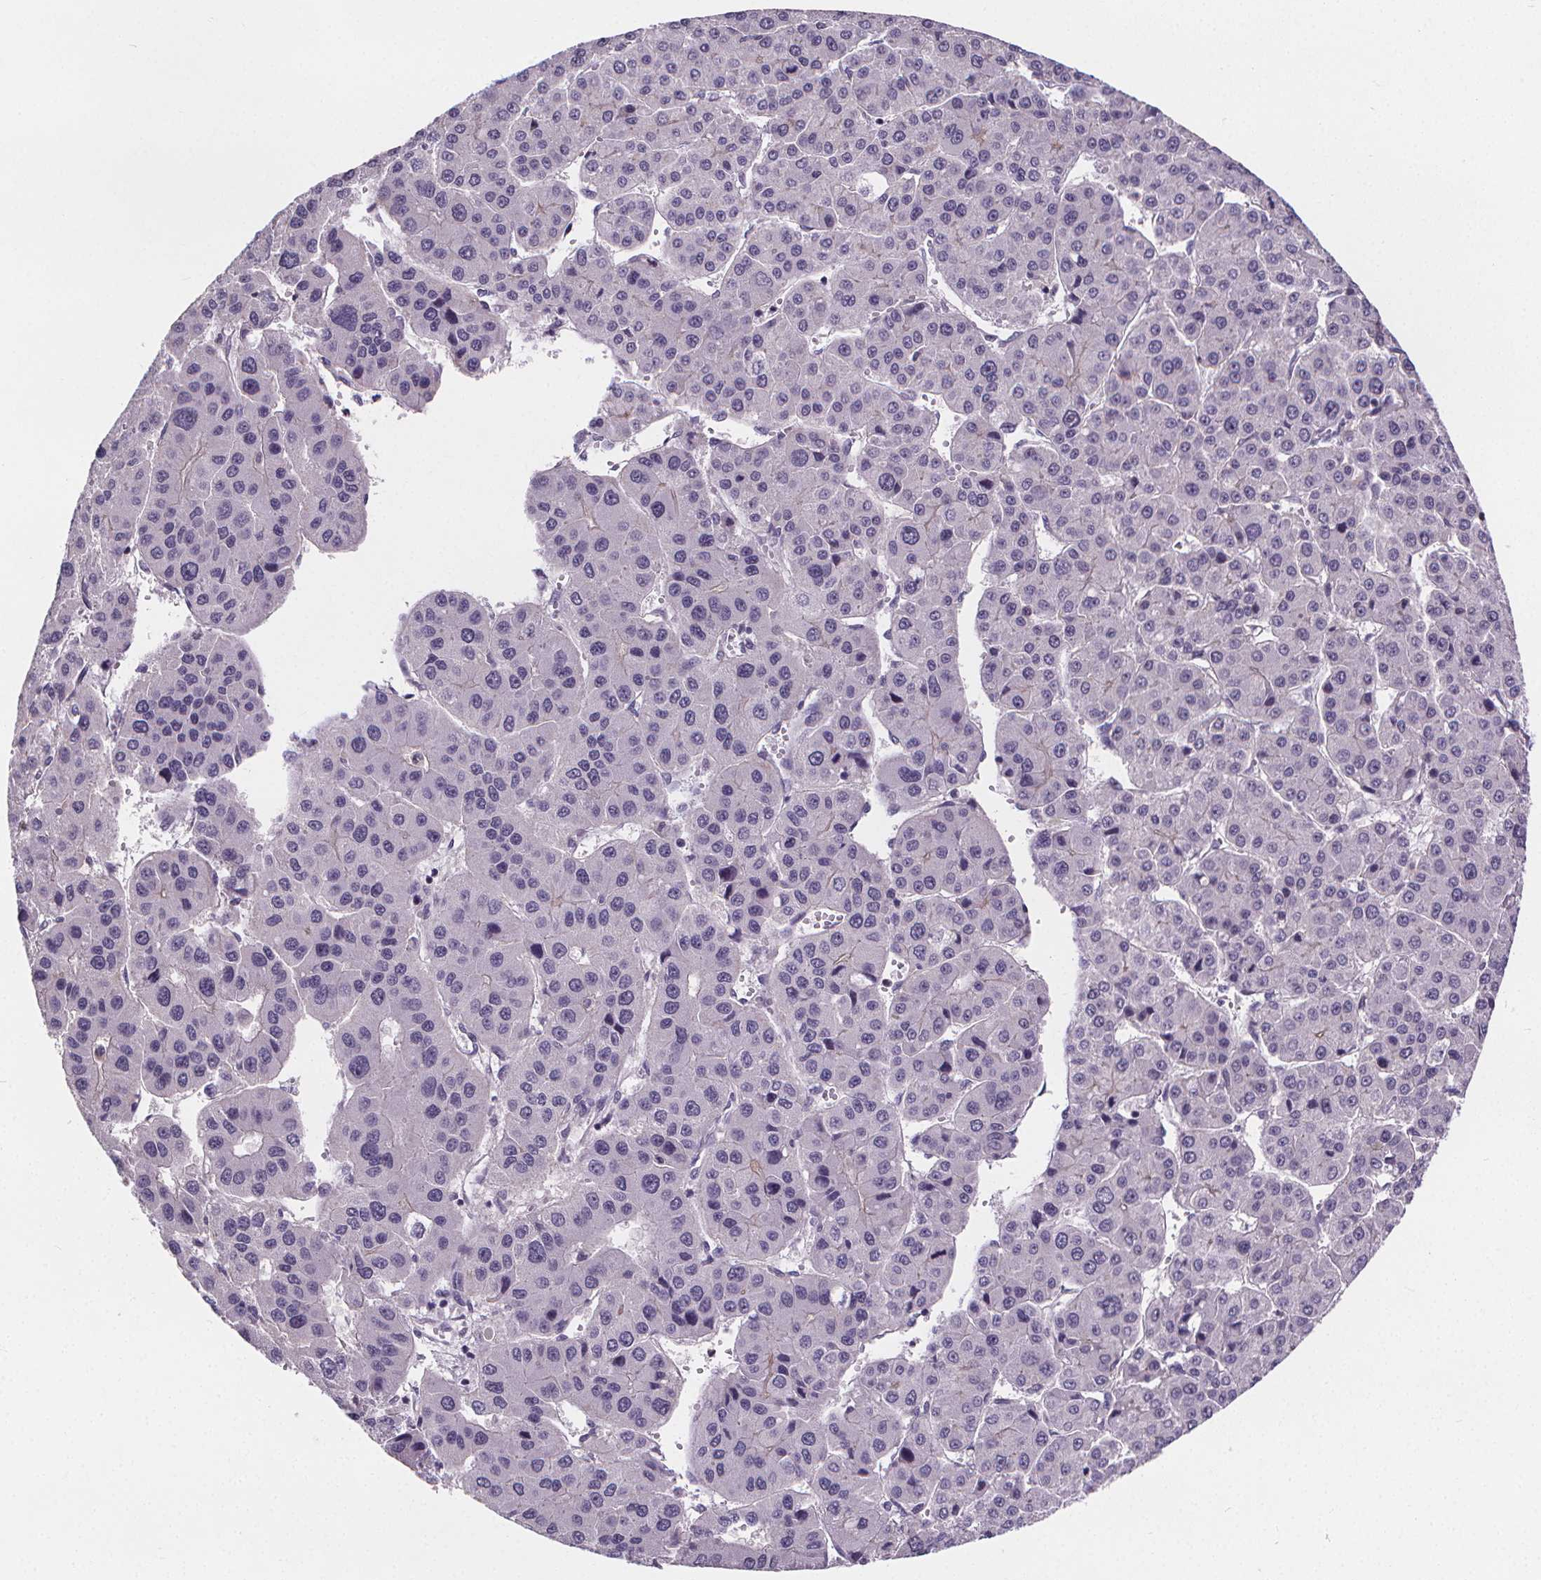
{"staining": {"intensity": "negative", "quantity": "none", "location": "none"}, "tissue": "liver cancer", "cell_type": "Tumor cells", "image_type": "cancer", "snomed": [{"axis": "morphology", "description": "Carcinoma, Hepatocellular, NOS"}, {"axis": "topography", "description": "Liver"}], "caption": "Liver cancer (hepatocellular carcinoma) was stained to show a protein in brown. There is no significant staining in tumor cells.", "gene": "ATP6V1D", "patient": {"sex": "male", "age": 73}}